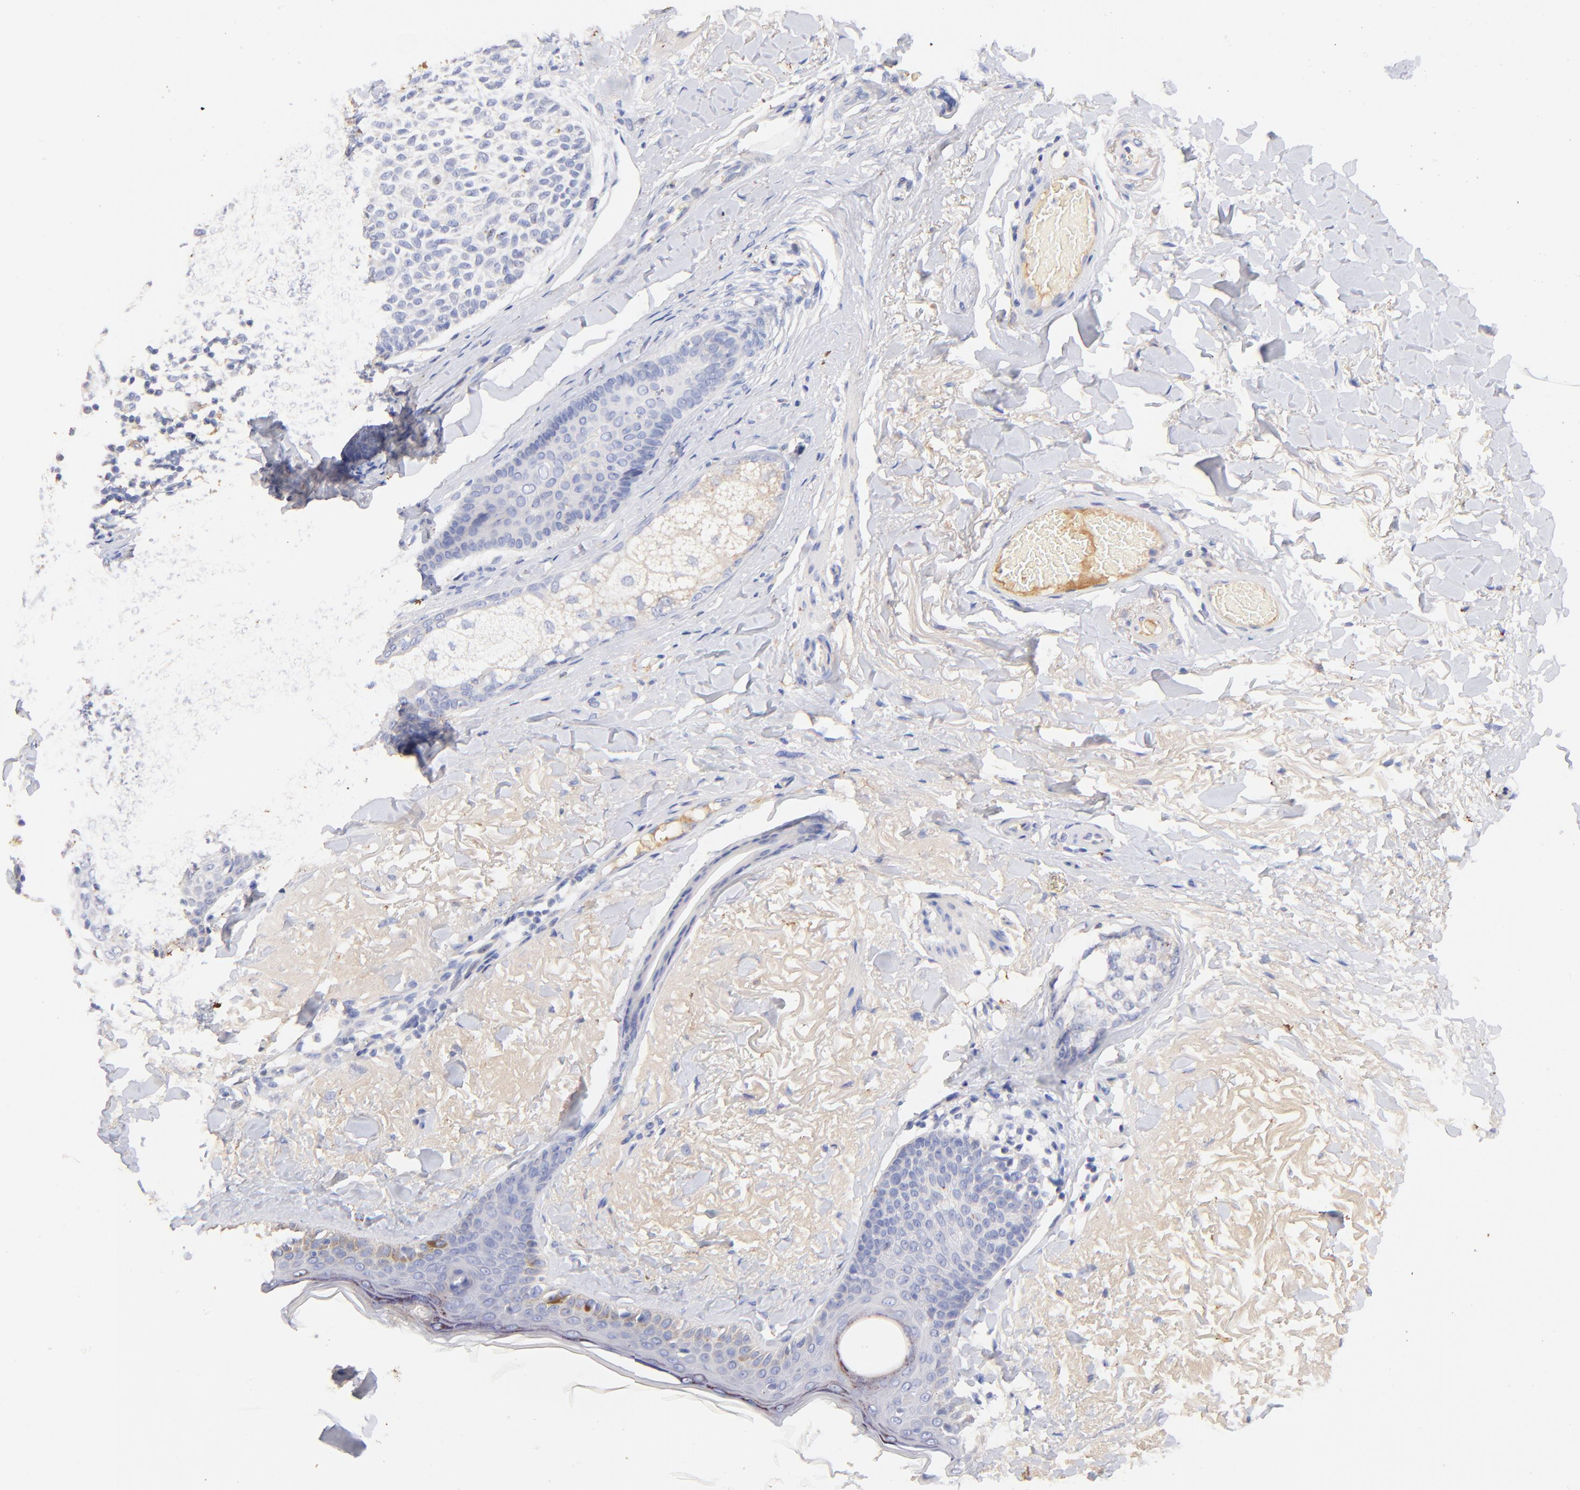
{"staining": {"intensity": "negative", "quantity": "none", "location": "none"}, "tissue": "skin cancer", "cell_type": "Tumor cells", "image_type": "cancer", "snomed": [{"axis": "morphology", "description": "Normal tissue, NOS"}, {"axis": "morphology", "description": "Basal cell carcinoma"}, {"axis": "topography", "description": "Skin"}], "caption": "This histopathology image is of basal cell carcinoma (skin) stained with immunohistochemistry (IHC) to label a protein in brown with the nuclei are counter-stained blue. There is no positivity in tumor cells.", "gene": "IGLV7-43", "patient": {"sex": "female", "age": 70}}